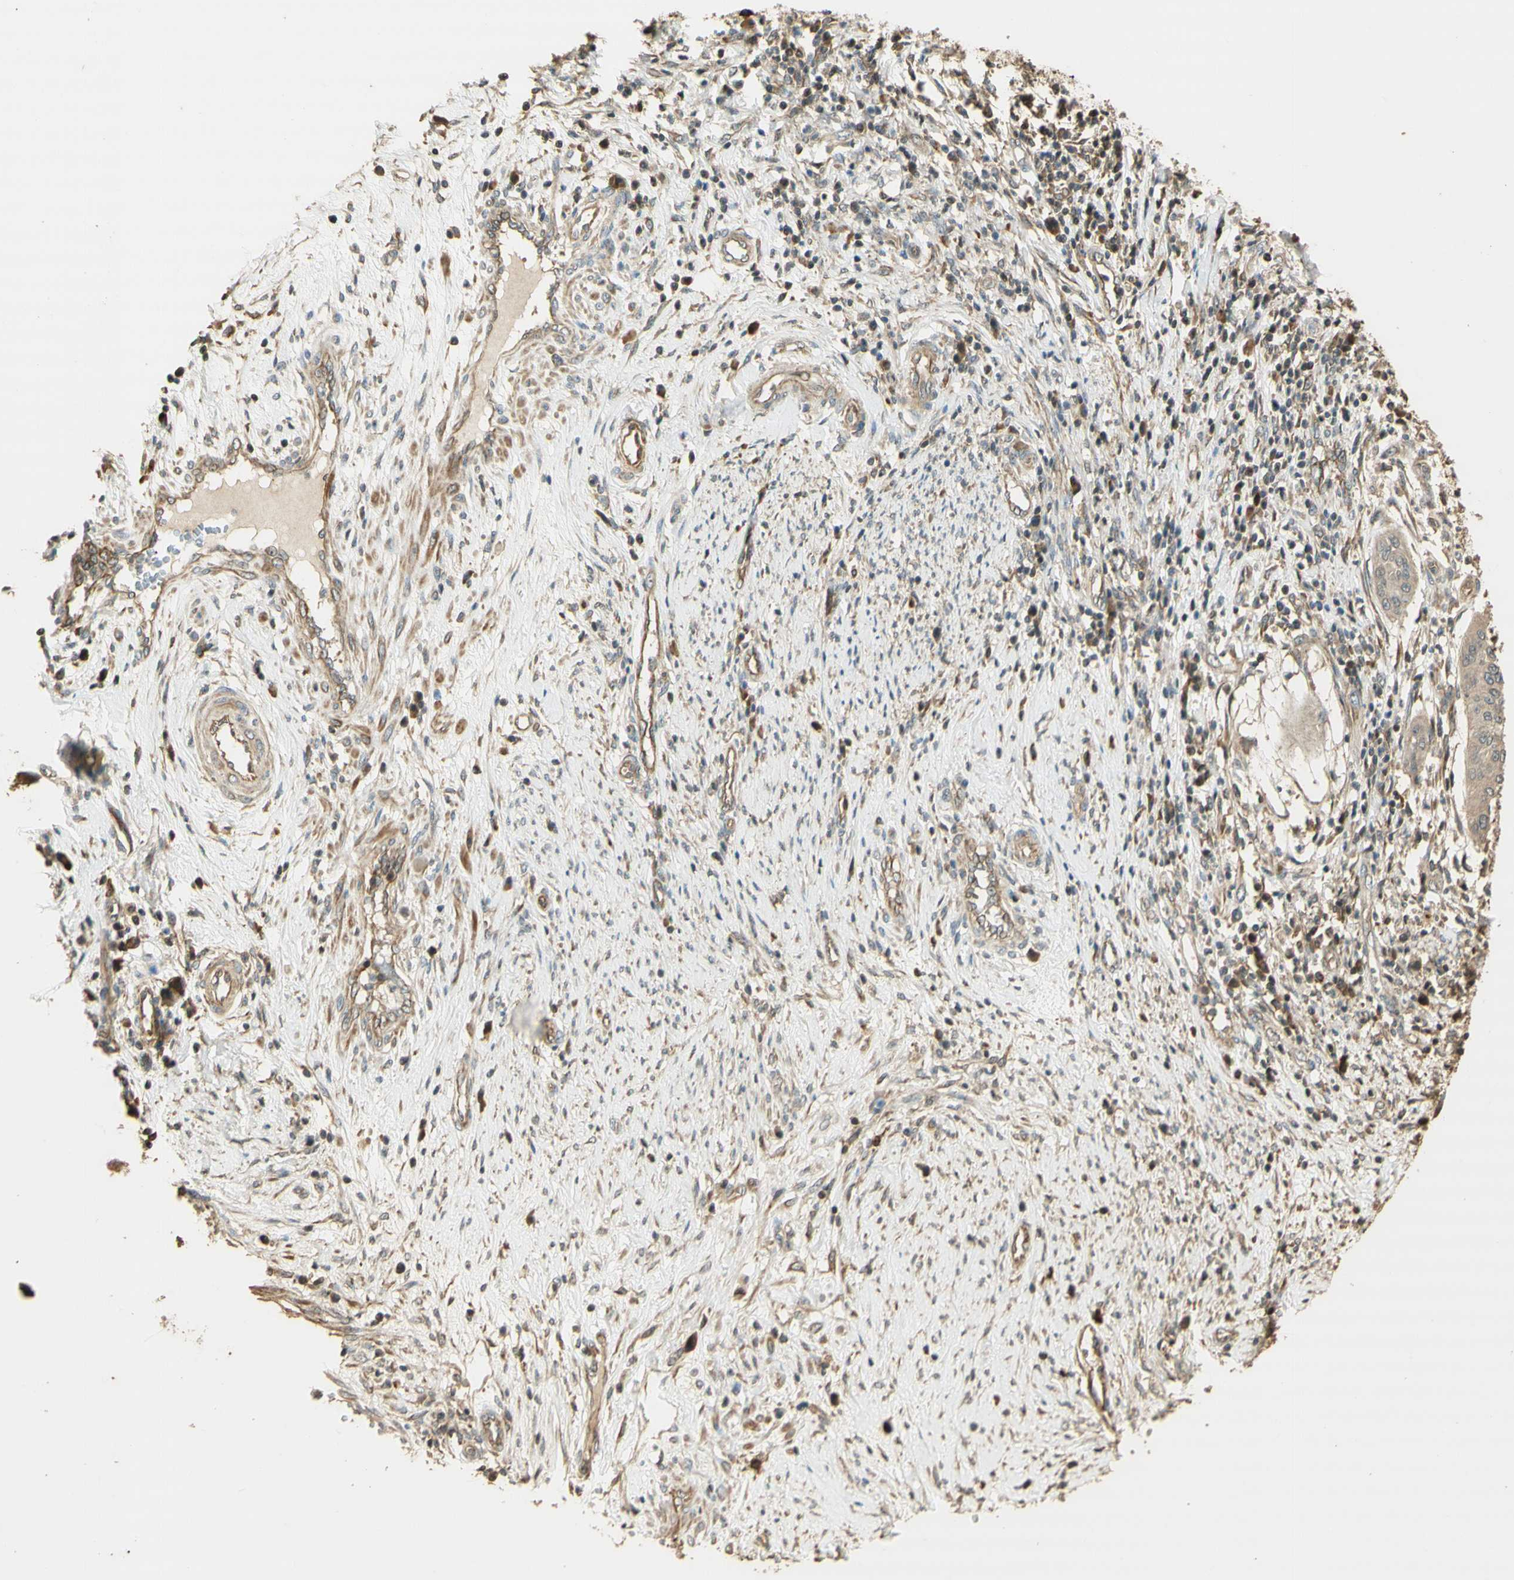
{"staining": {"intensity": "weak", "quantity": "<25%", "location": "cytoplasmic/membranous"}, "tissue": "cervical cancer", "cell_type": "Tumor cells", "image_type": "cancer", "snomed": [{"axis": "morphology", "description": "Normal tissue, NOS"}, {"axis": "morphology", "description": "Squamous cell carcinoma, NOS"}, {"axis": "topography", "description": "Cervix"}], "caption": "This is an IHC photomicrograph of squamous cell carcinoma (cervical). There is no staining in tumor cells.", "gene": "AGER", "patient": {"sex": "female", "age": 39}}